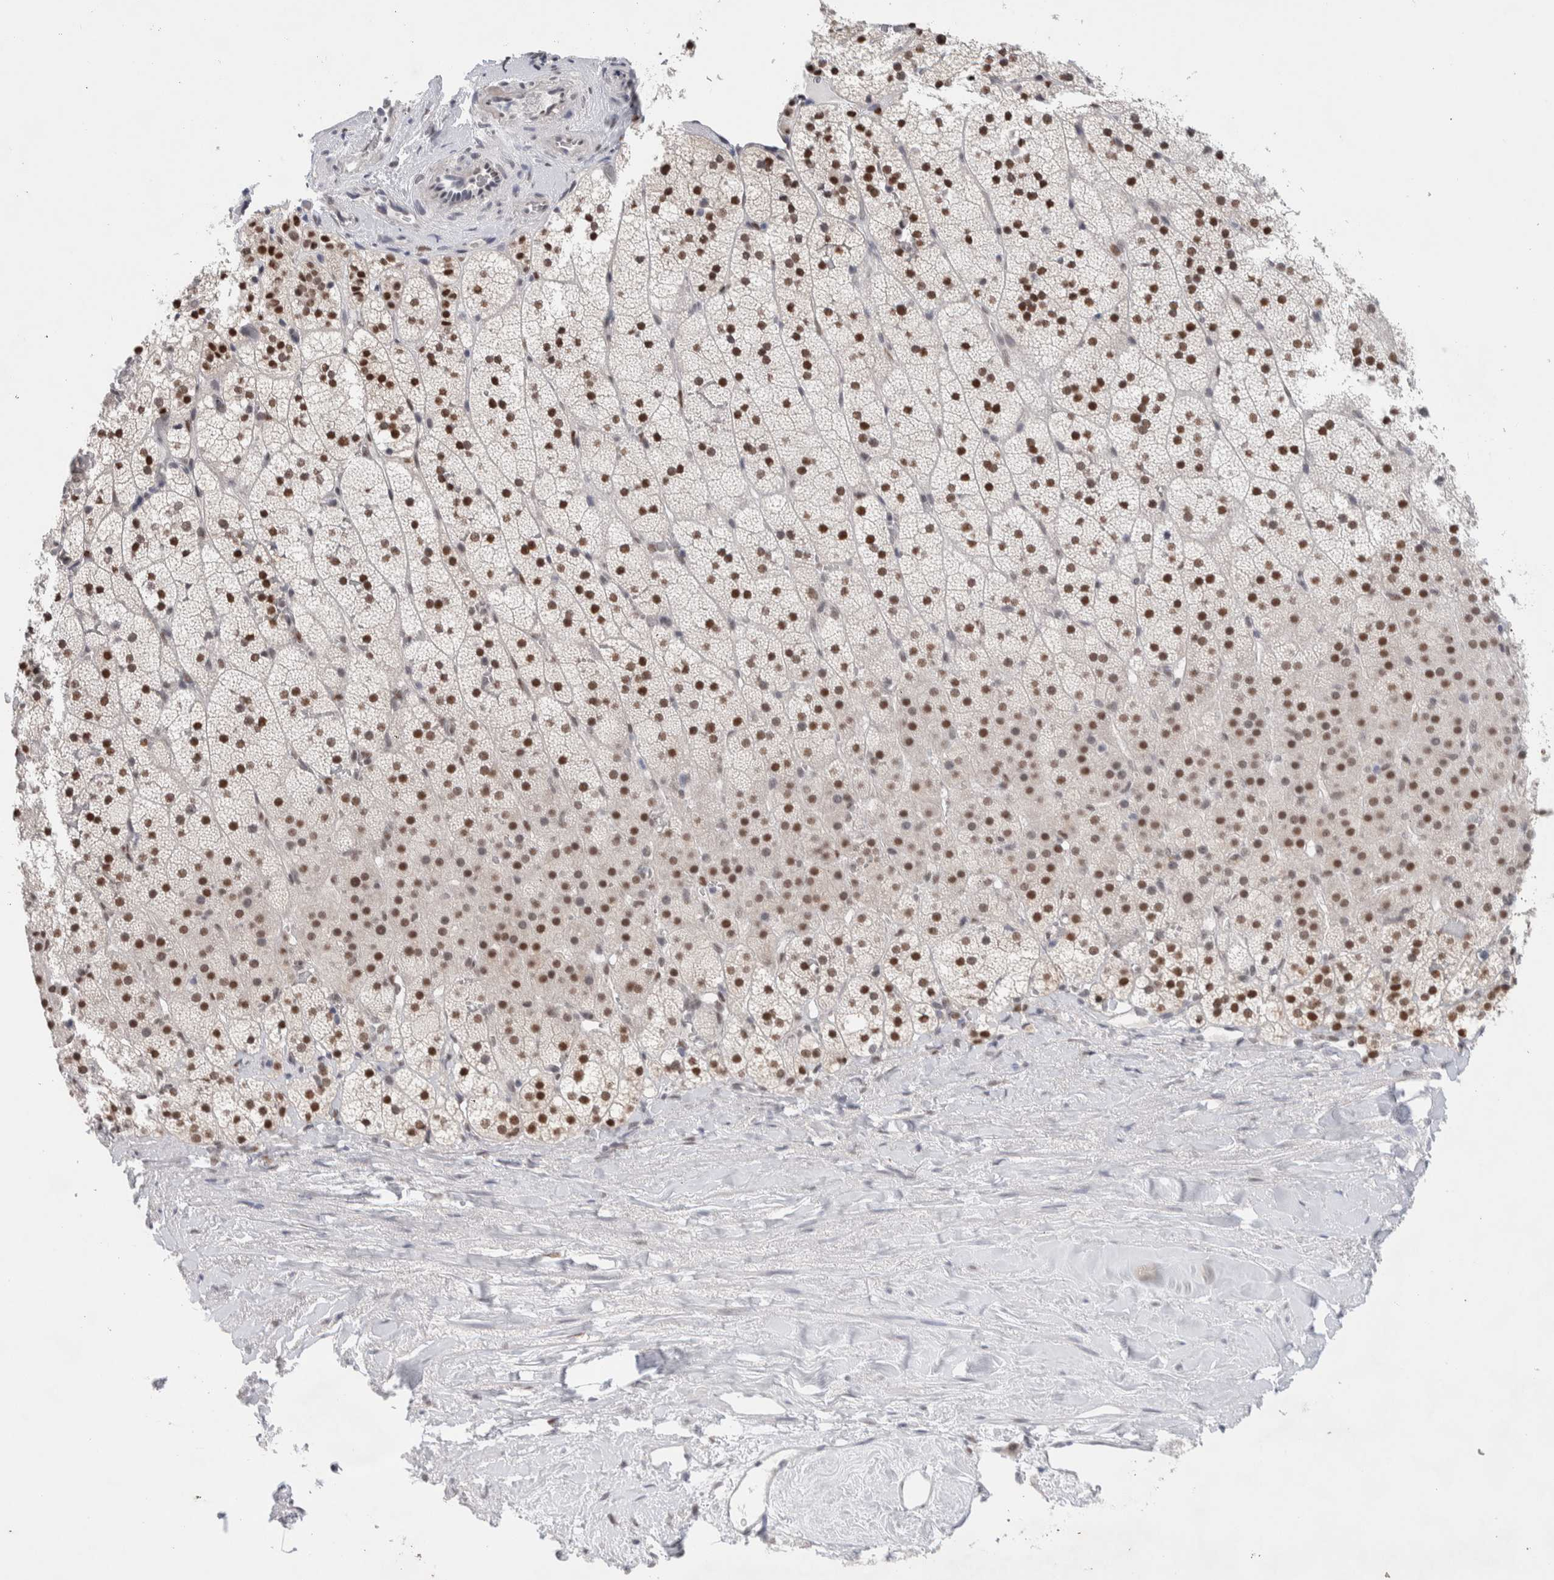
{"staining": {"intensity": "strong", "quantity": ">75%", "location": "nuclear"}, "tissue": "adrenal gland", "cell_type": "Glandular cells", "image_type": "normal", "snomed": [{"axis": "morphology", "description": "Normal tissue, NOS"}, {"axis": "topography", "description": "Adrenal gland"}], "caption": "A brown stain highlights strong nuclear staining of a protein in glandular cells of normal adrenal gland.", "gene": "PRMT1", "patient": {"sex": "male", "age": 35}}